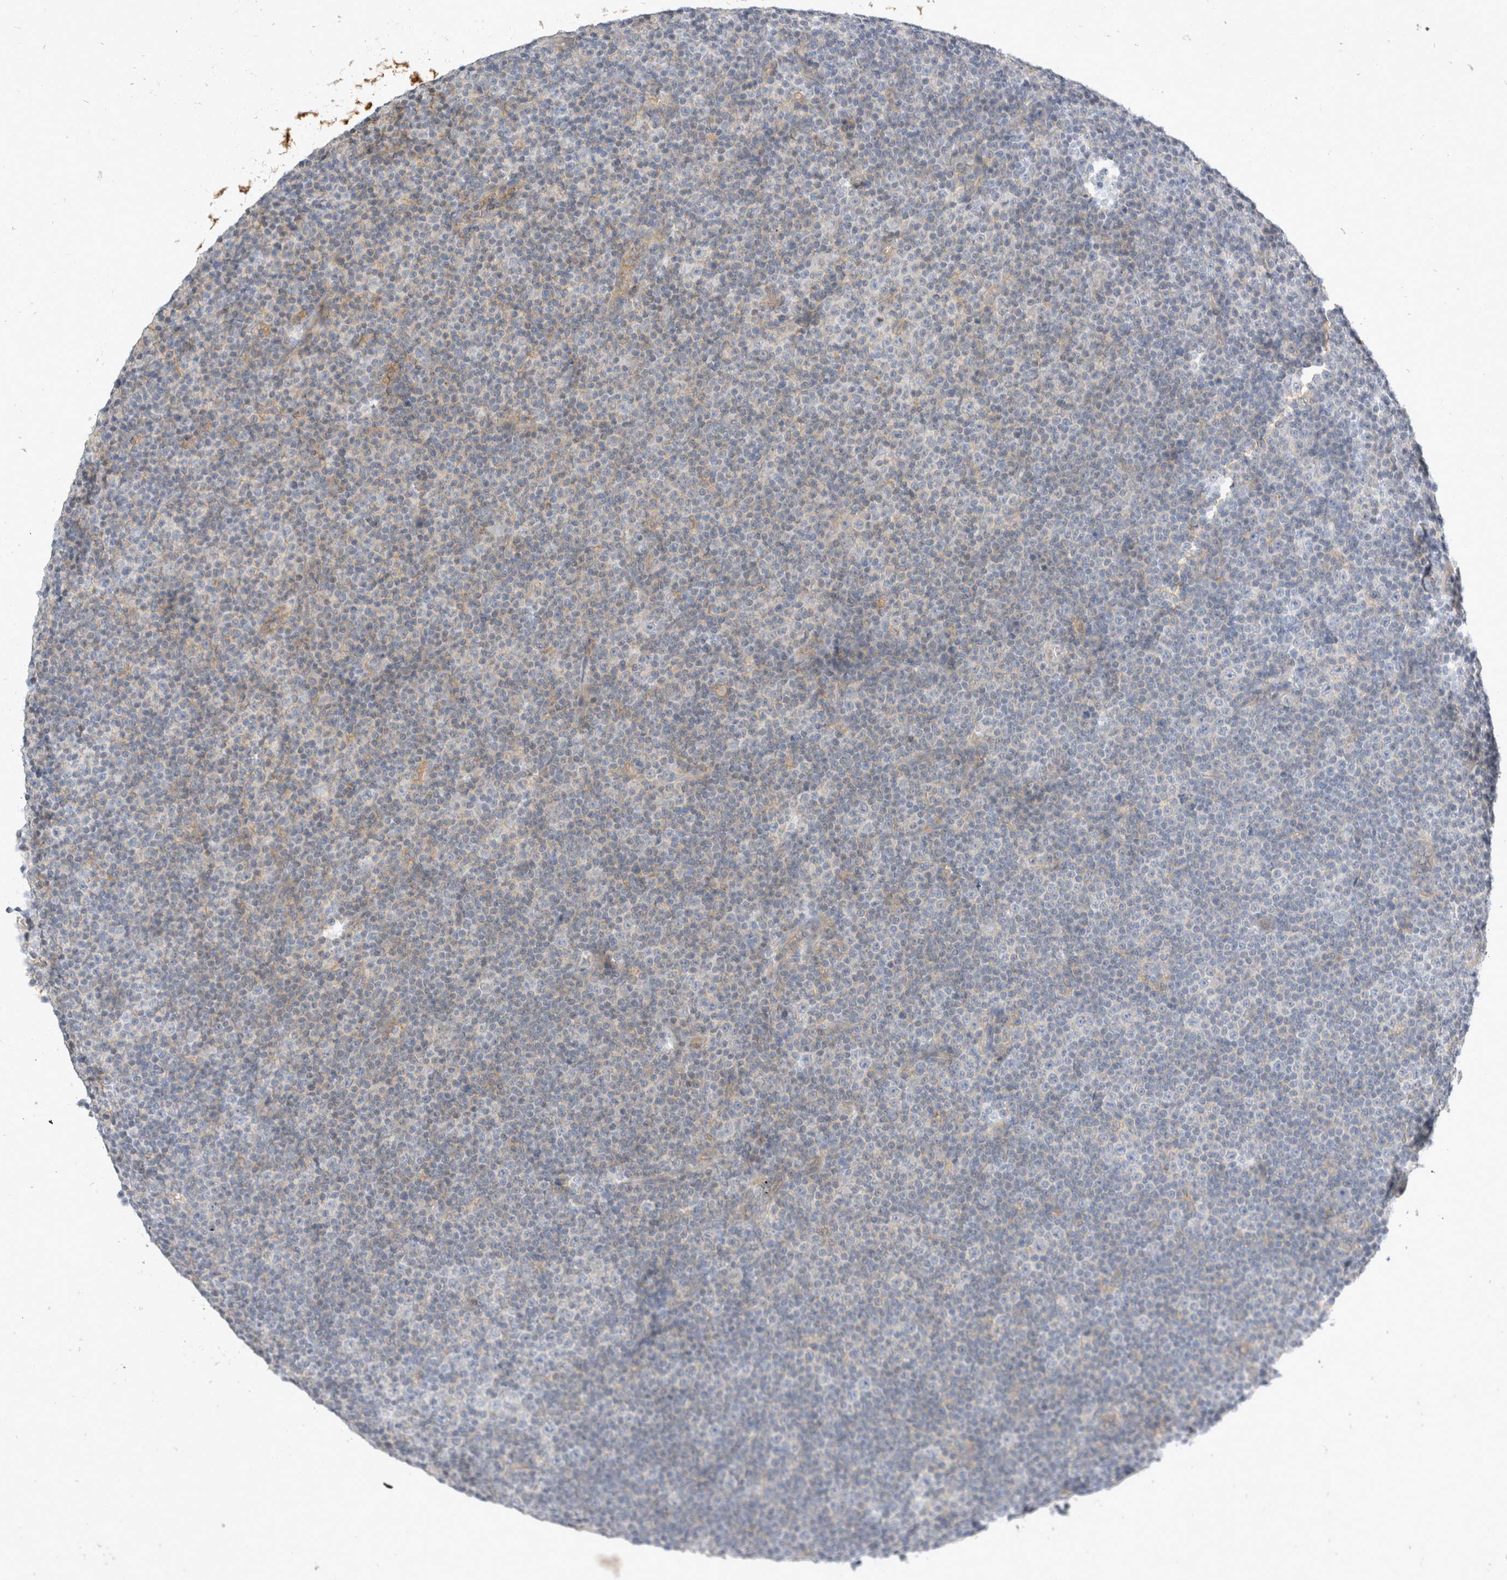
{"staining": {"intensity": "negative", "quantity": "none", "location": "none"}, "tissue": "lymphoma", "cell_type": "Tumor cells", "image_type": "cancer", "snomed": [{"axis": "morphology", "description": "Malignant lymphoma, non-Hodgkin's type, Low grade"}, {"axis": "topography", "description": "Lymph node"}], "caption": "Immunohistochemical staining of lymphoma reveals no significant expression in tumor cells.", "gene": "TOM1L2", "patient": {"sex": "female", "age": 67}}